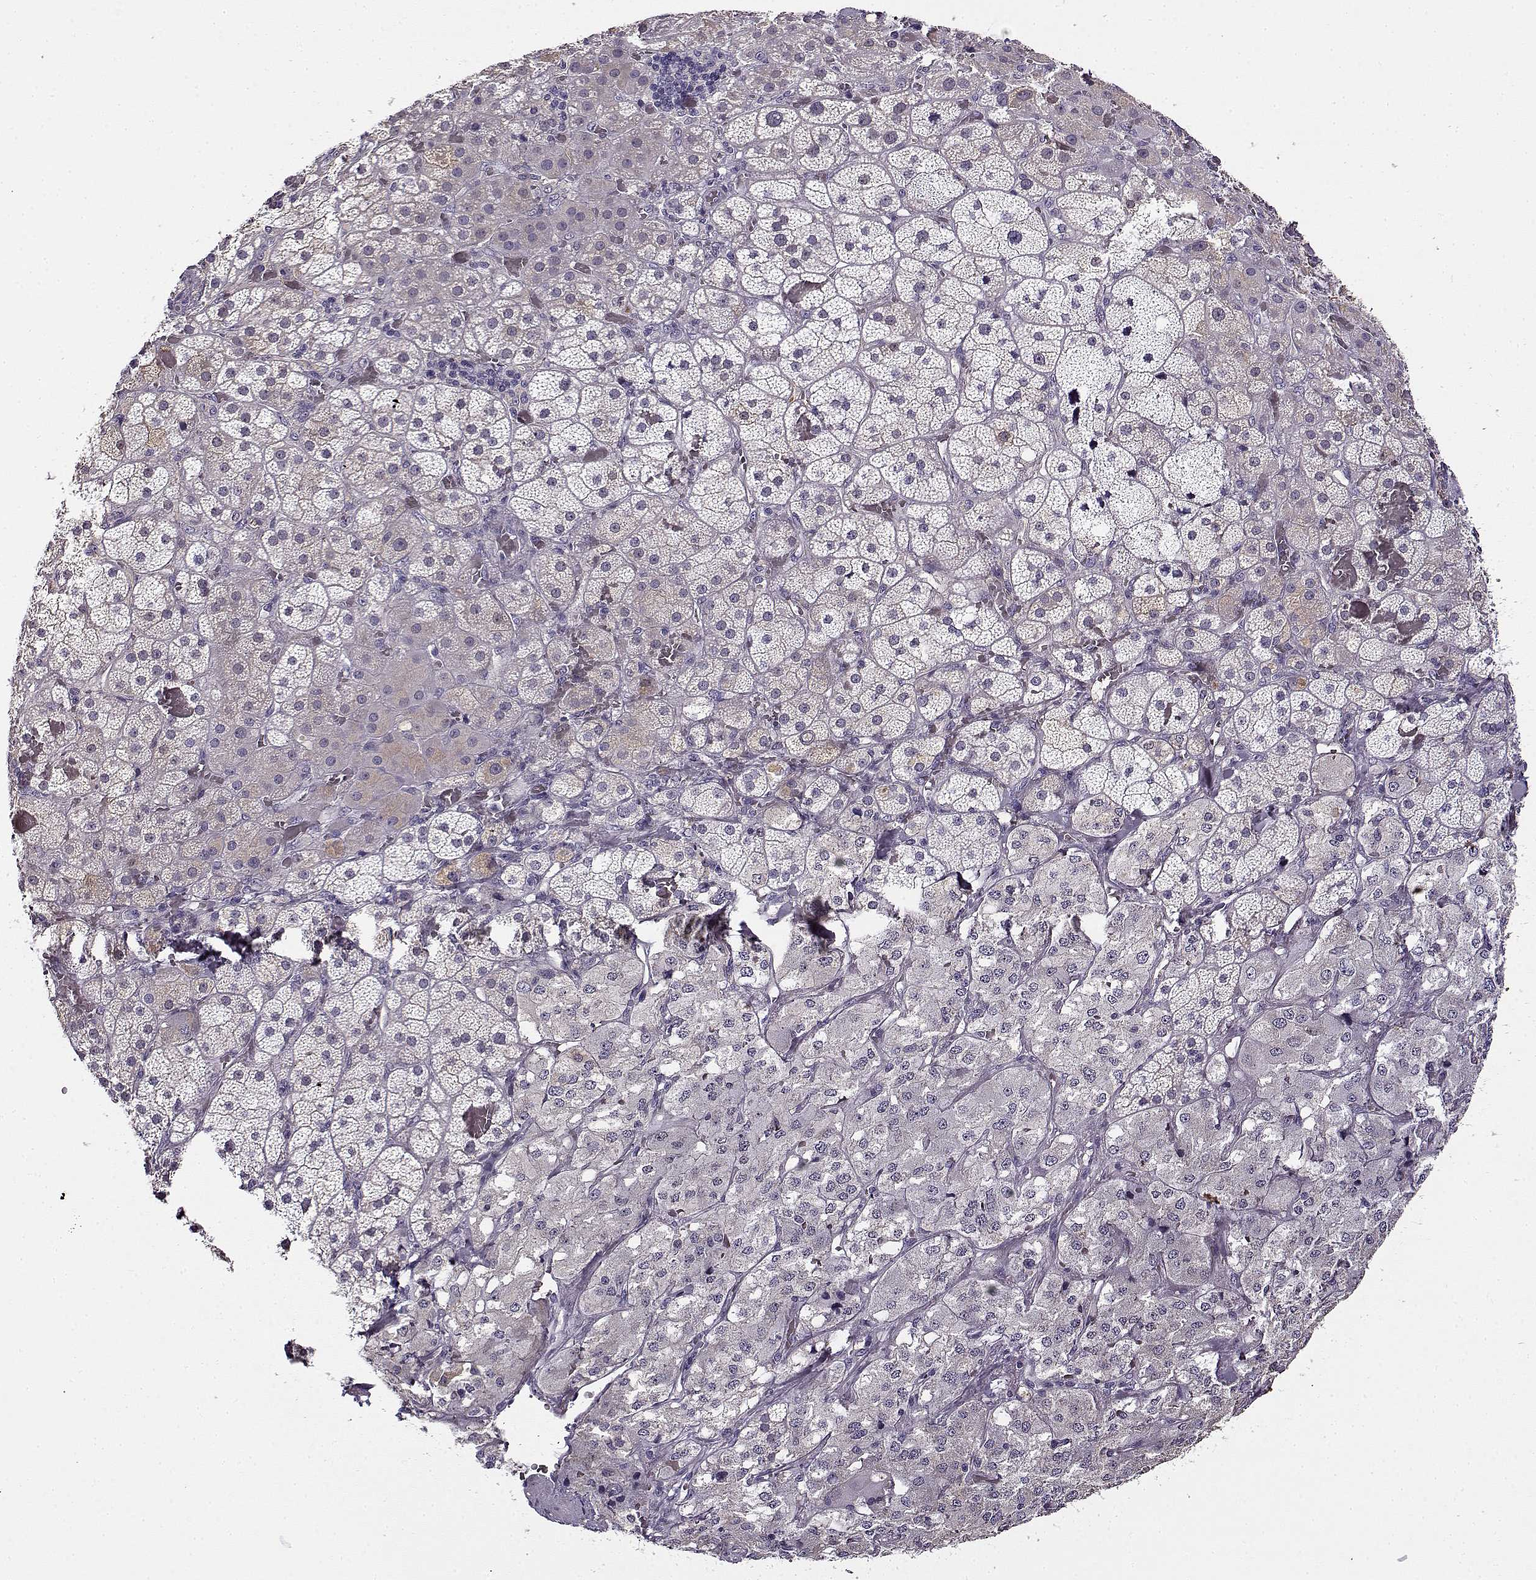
{"staining": {"intensity": "weak", "quantity": "<25%", "location": "cytoplasmic/membranous"}, "tissue": "adrenal gland", "cell_type": "Glandular cells", "image_type": "normal", "snomed": [{"axis": "morphology", "description": "Normal tissue, NOS"}, {"axis": "topography", "description": "Adrenal gland"}], "caption": "An image of human adrenal gland is negative for staining in glandular cells.", "gene": "UCP3", "patient": {"sex": "male", "age": 57}}